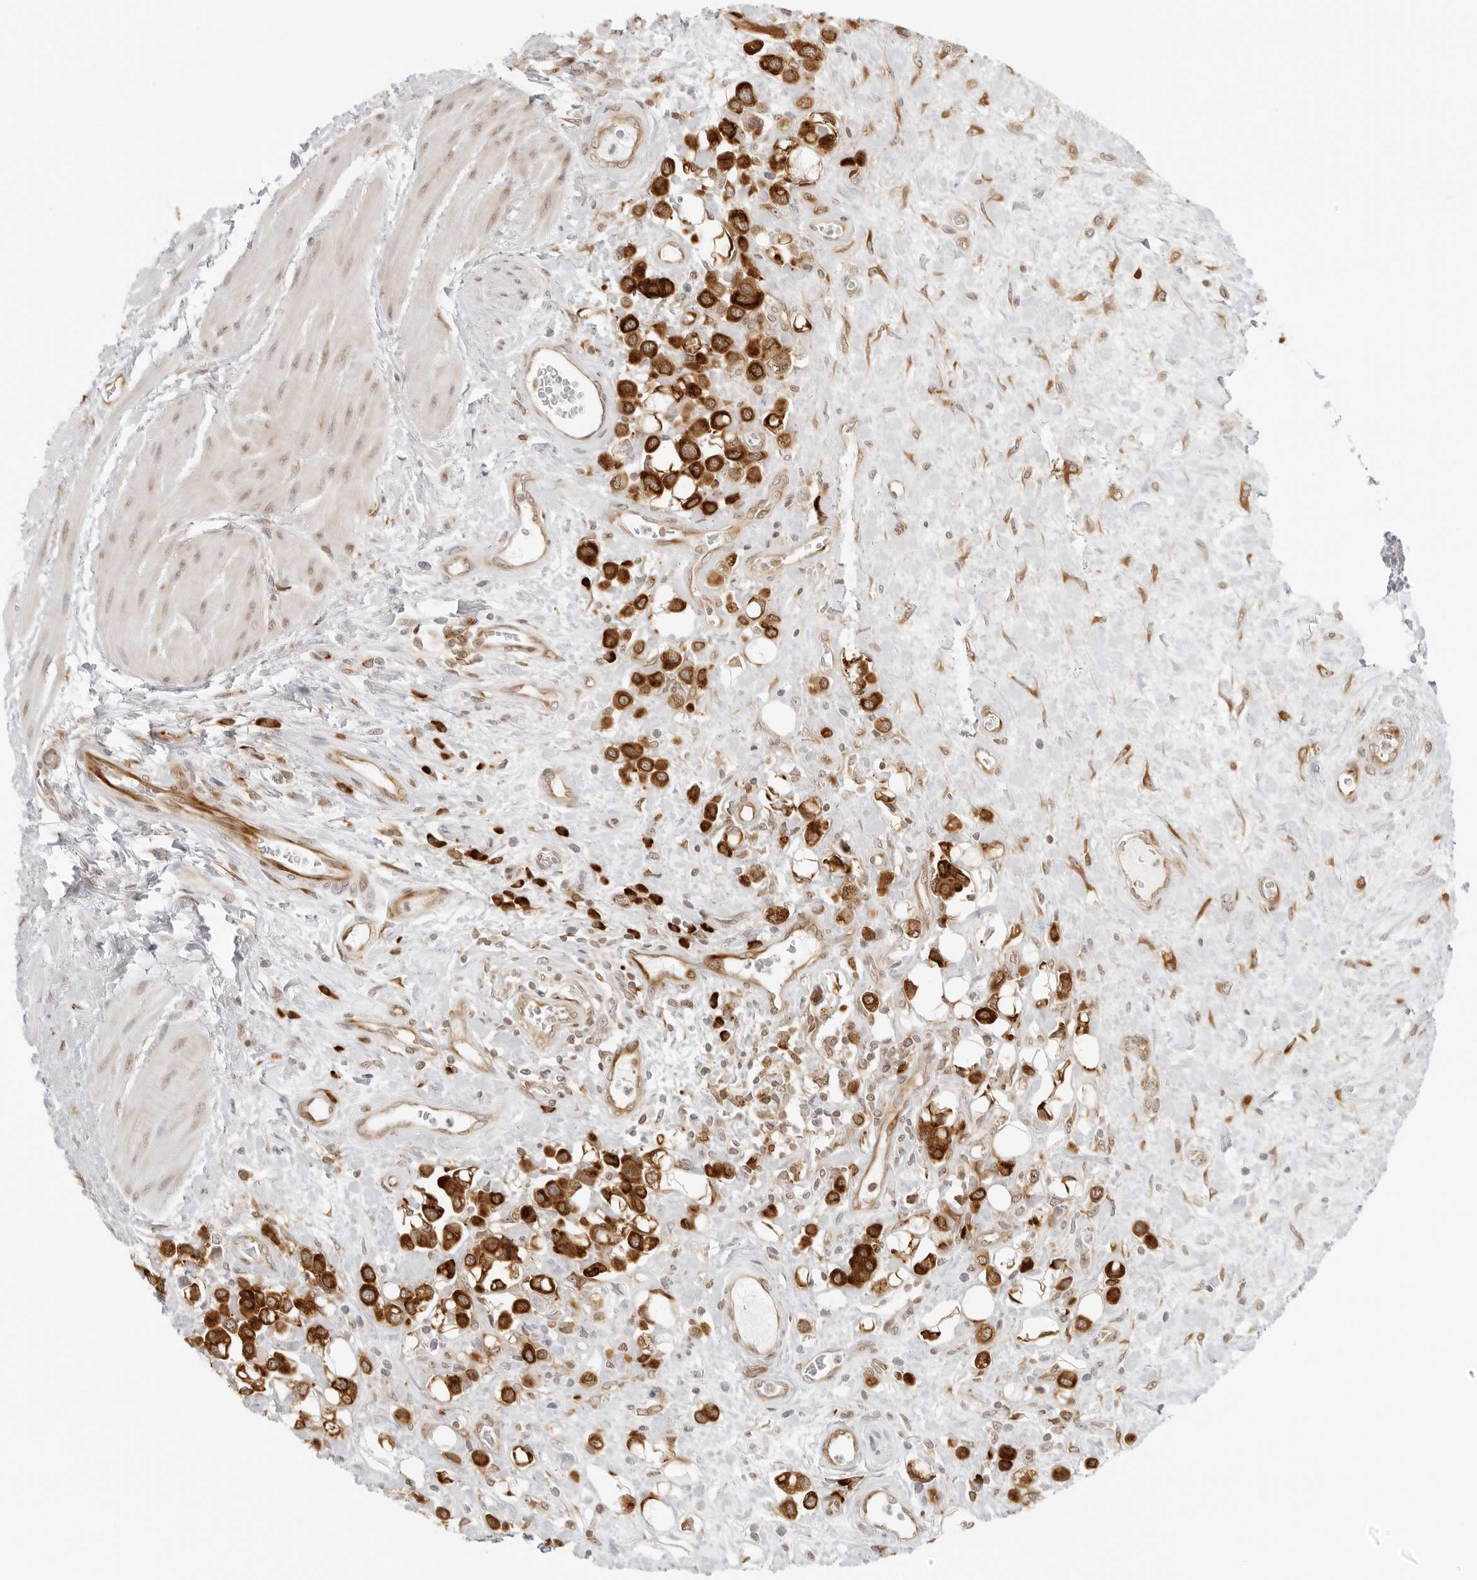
{"staining": {"intensity": "strong", "quantity": ">75%", "location": "cytoplasmic/membranous"}, "tissue": "urothelial cancer", "cell_type": "Tumor cells", "image_type": "cancer", "snomed": [{"axis": "morphology", "description": "Urothelial carcinoma, High grade"}, {"axis": "topography", "description": "Urinary bladder"}], "caption": "Protein expression by immunohistochemistry (IHC) shows strong cytoplasmic/membranous positivity in about >75% of tumor cells in urothelial carcinoma (high-grade).", "gene": "EIF4G1", "patient": {"sex": "male", "age": 50}}